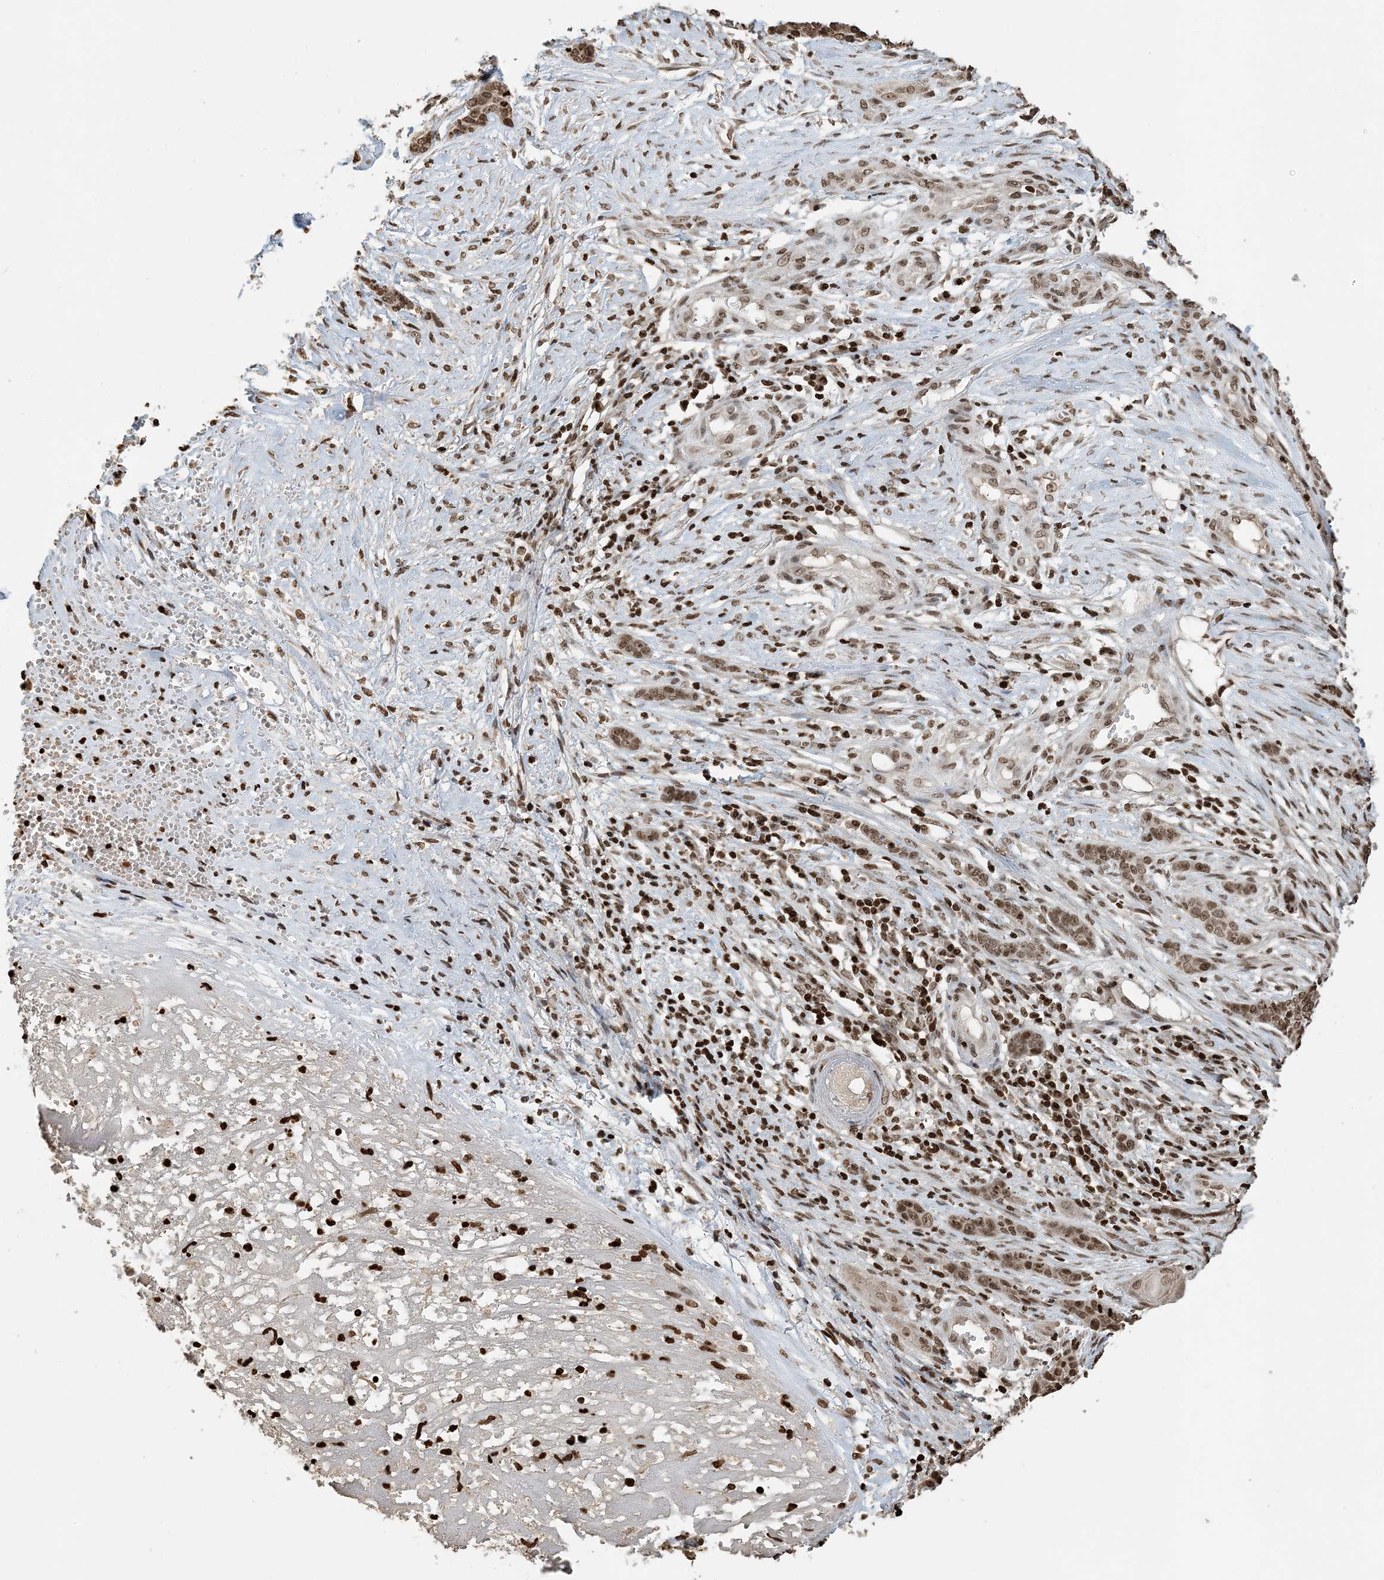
{"staining": {"intensity": "moderate", "quantity": ">75%", "location": "nuclear"}, "tissue": "skin cancer", "cell_type": "Tumor cells", "image_type": "cancer", "snomed": [{"axis": "morphology", "description": "Basal cell carcinoma"}, {"axis": "topography", "description": "Skin"}], "caption": "Immunohistochemical staining of human skin cancer exhibits medium levels of moderate nuclear protein expression in about >75% of tumor cells.", "gene": "H3-3B", "patient": {"sex": "female", "age": 64}}